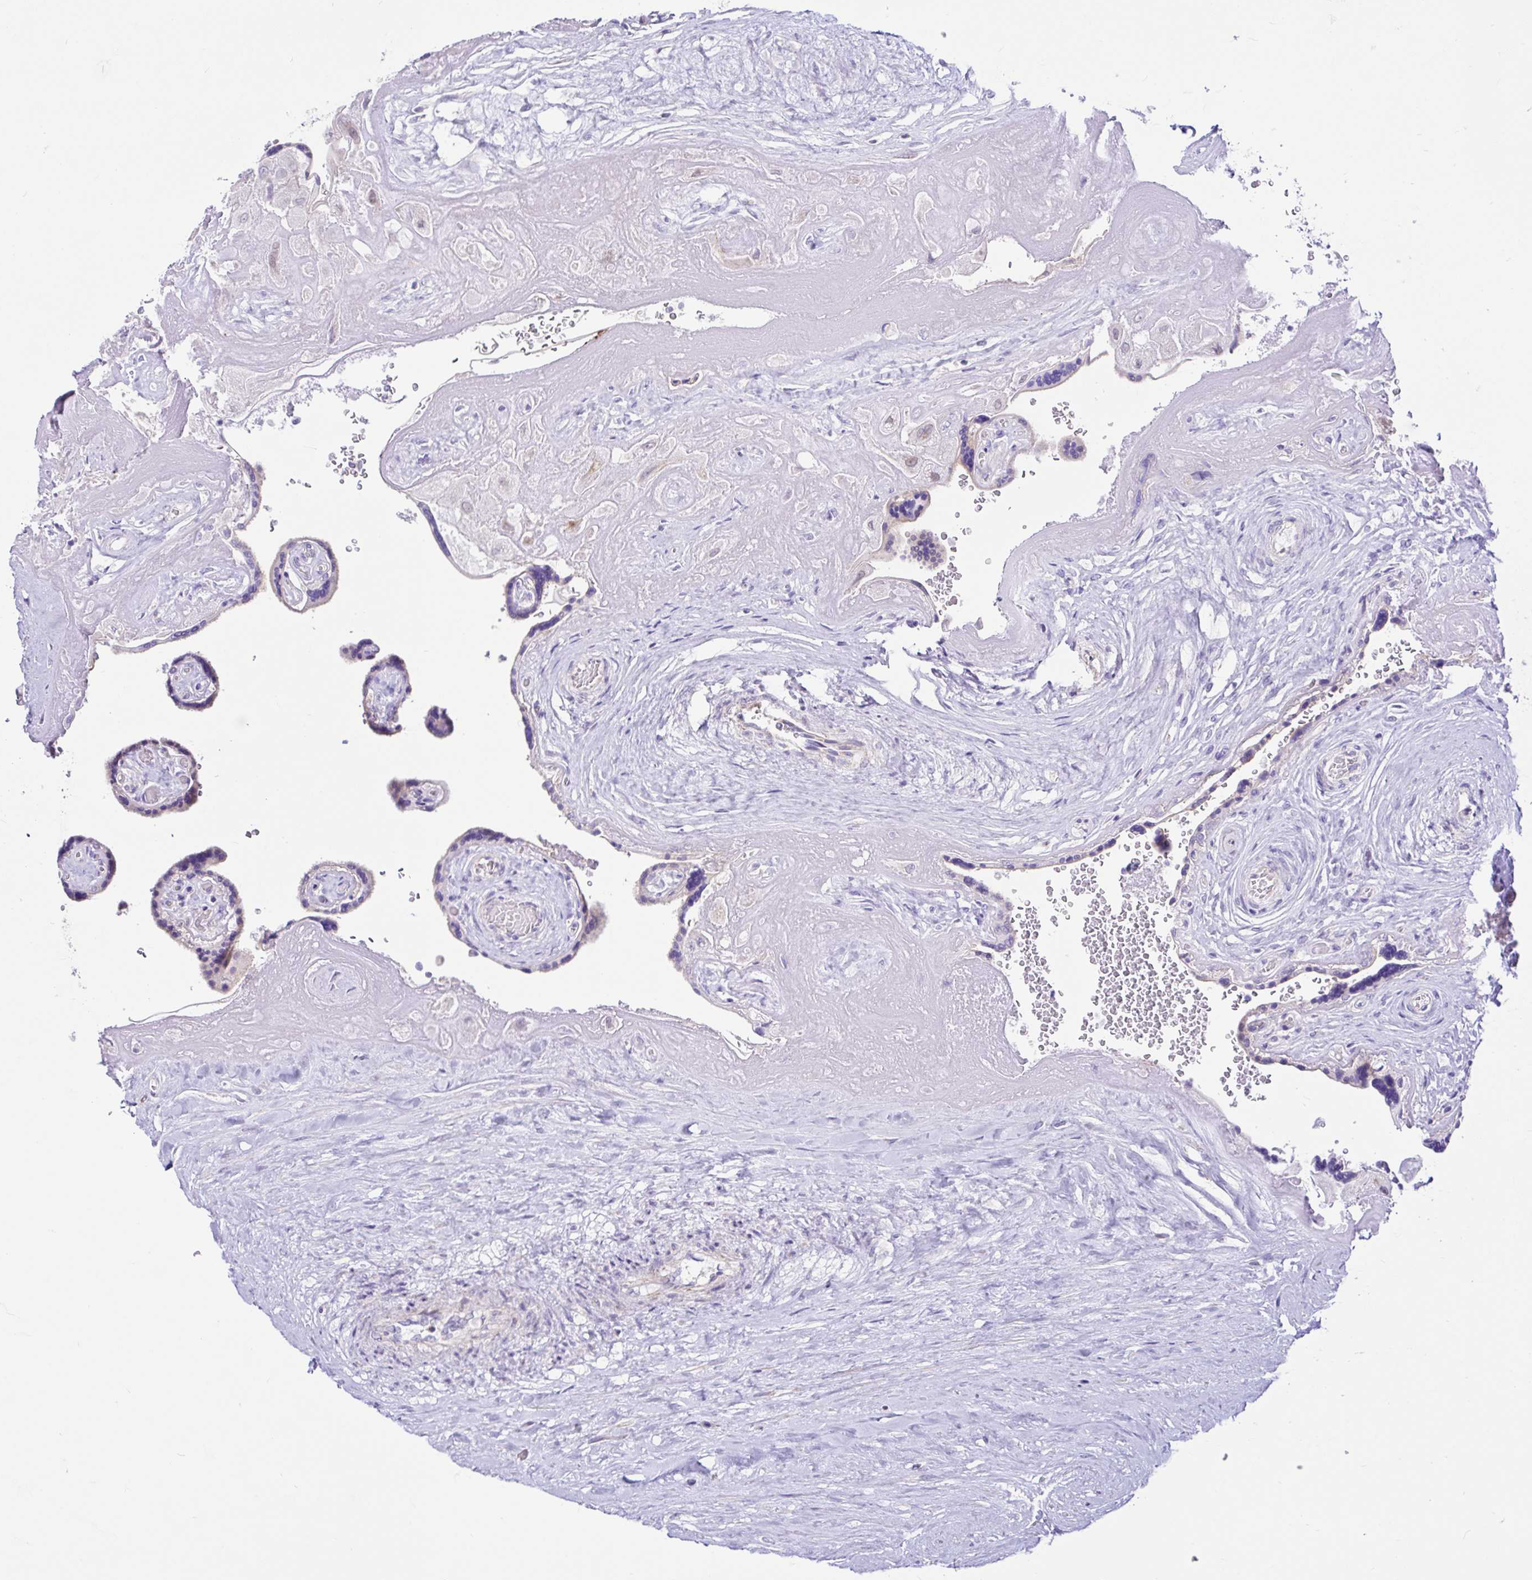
{"staining": {"intensity": "negative", "quantity": "none", "location": "none"}, "tissue": "placenta", "cell_type": "Decidual cells", "image_type": "normal", "snomed": [{"axis": "morphology", "description": "Normal tissue, NOS"}, {"axis": "topography", "description": "Placenta"}], "caption": "Immunohistochemistry (IHC) of unremarkable human placenta reveals no expression in decidual cells. (Stains: DAB (3,3'-diaminobenzidine) IHC with hematoxylin counter stain, Microscopy: brightfield microscopy at high magnification).", "gene": "NDUFS2", "patient": {"sex": "female", "age": 32}}